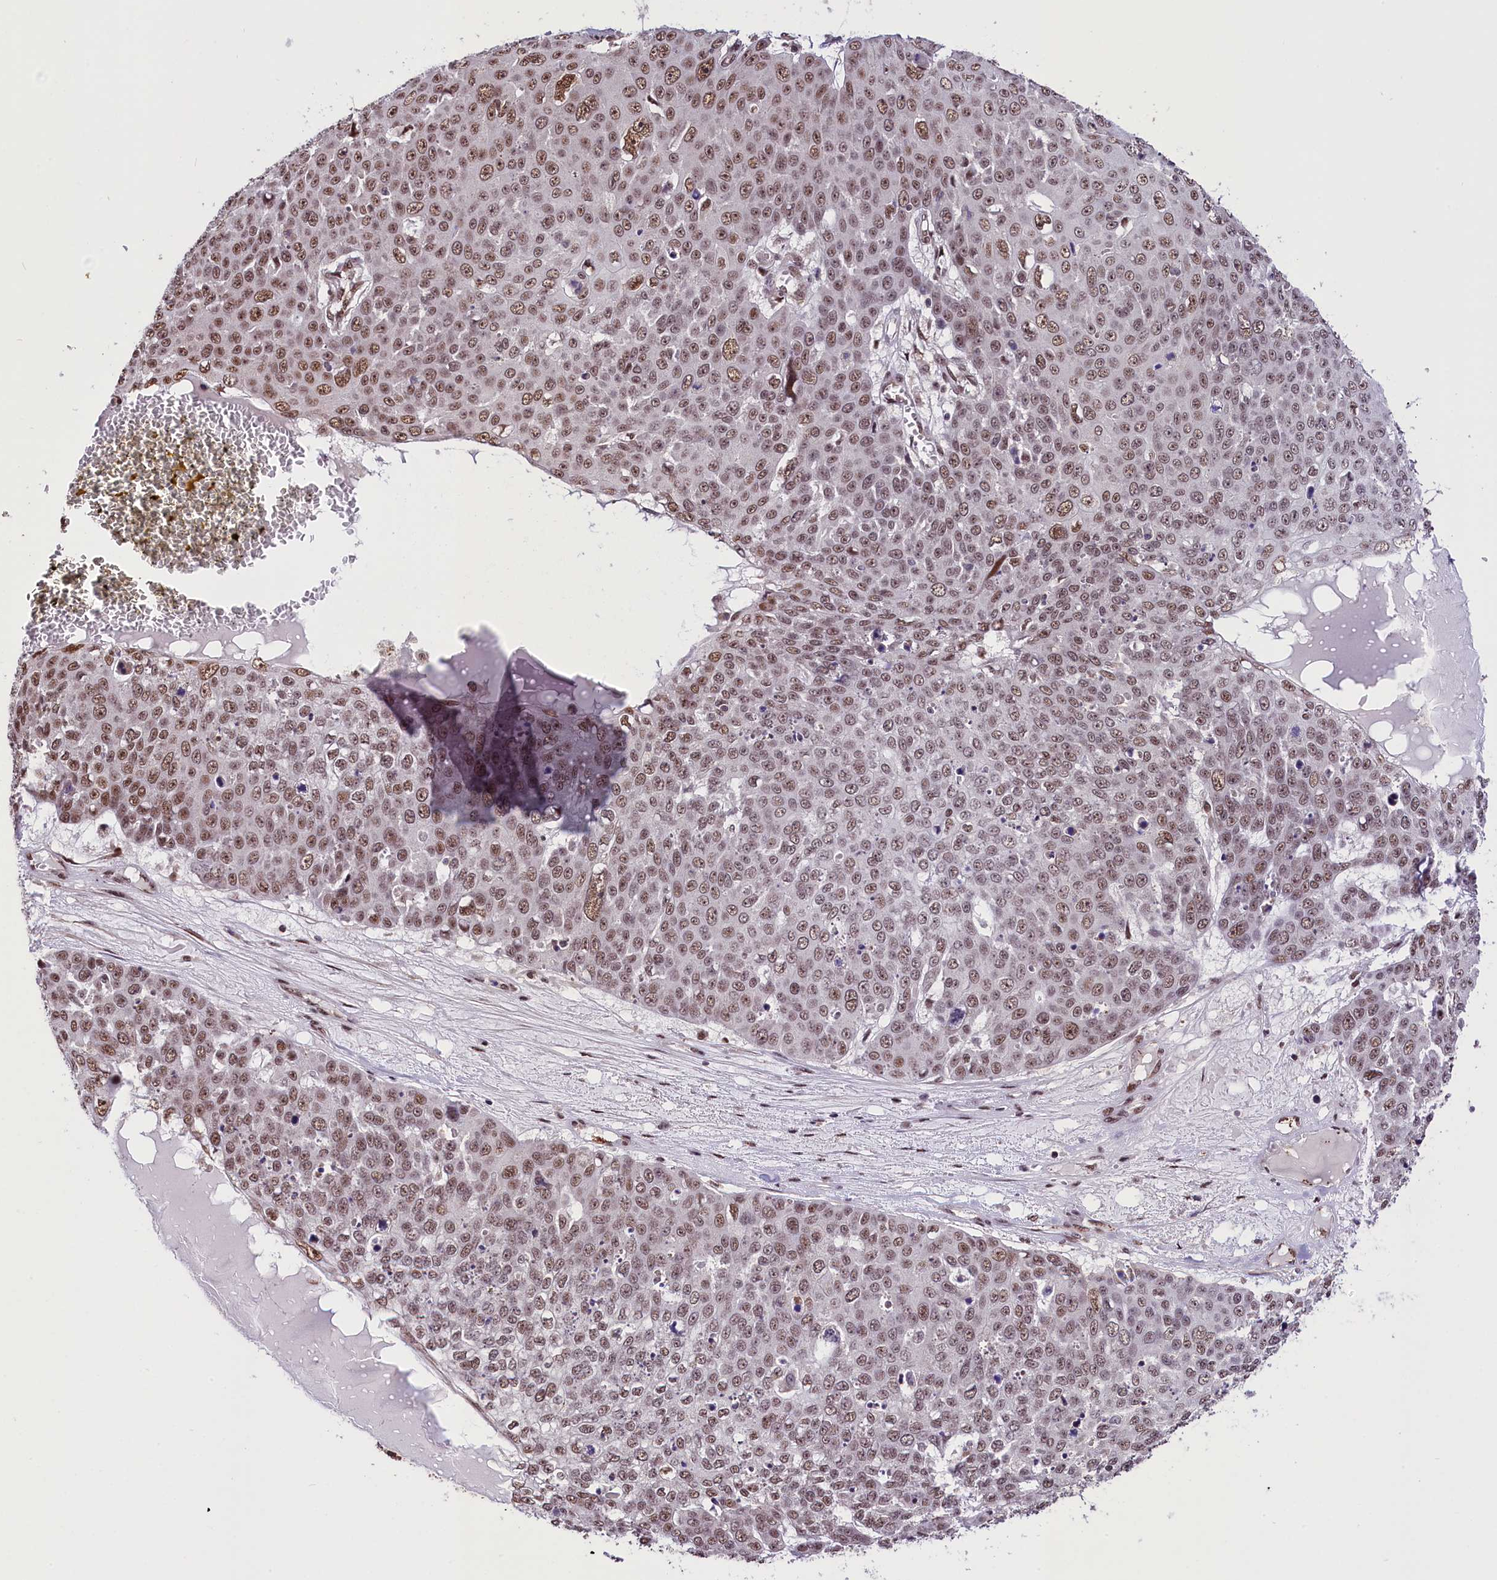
{"staining": {"intensity": "moderate", "quantity": ">75%", "location": "nuclear"}, "tissue": "skin cancer", "cell_type": "Tumor cells", "image_type": "cancer", "snomed": [{"axis": "morphology", "description": "Squamous cell carcinoma, NOS"}, {"axis": "topography", "description": "Skin"}], "caption": "Immunohistochemical staining of skin cancer (squamous cell carcinoma) exhibits moderate nuclear protein expression in approximately >75% of tumor cells. (Stains: DAB (3,3'-diaminobenzidine) in brown, nuclei in blue, Microscopy: brightfield microscopy at high magnification).", "gene": "MRPL54", "patient": {"sex": "male", "age": 71}}